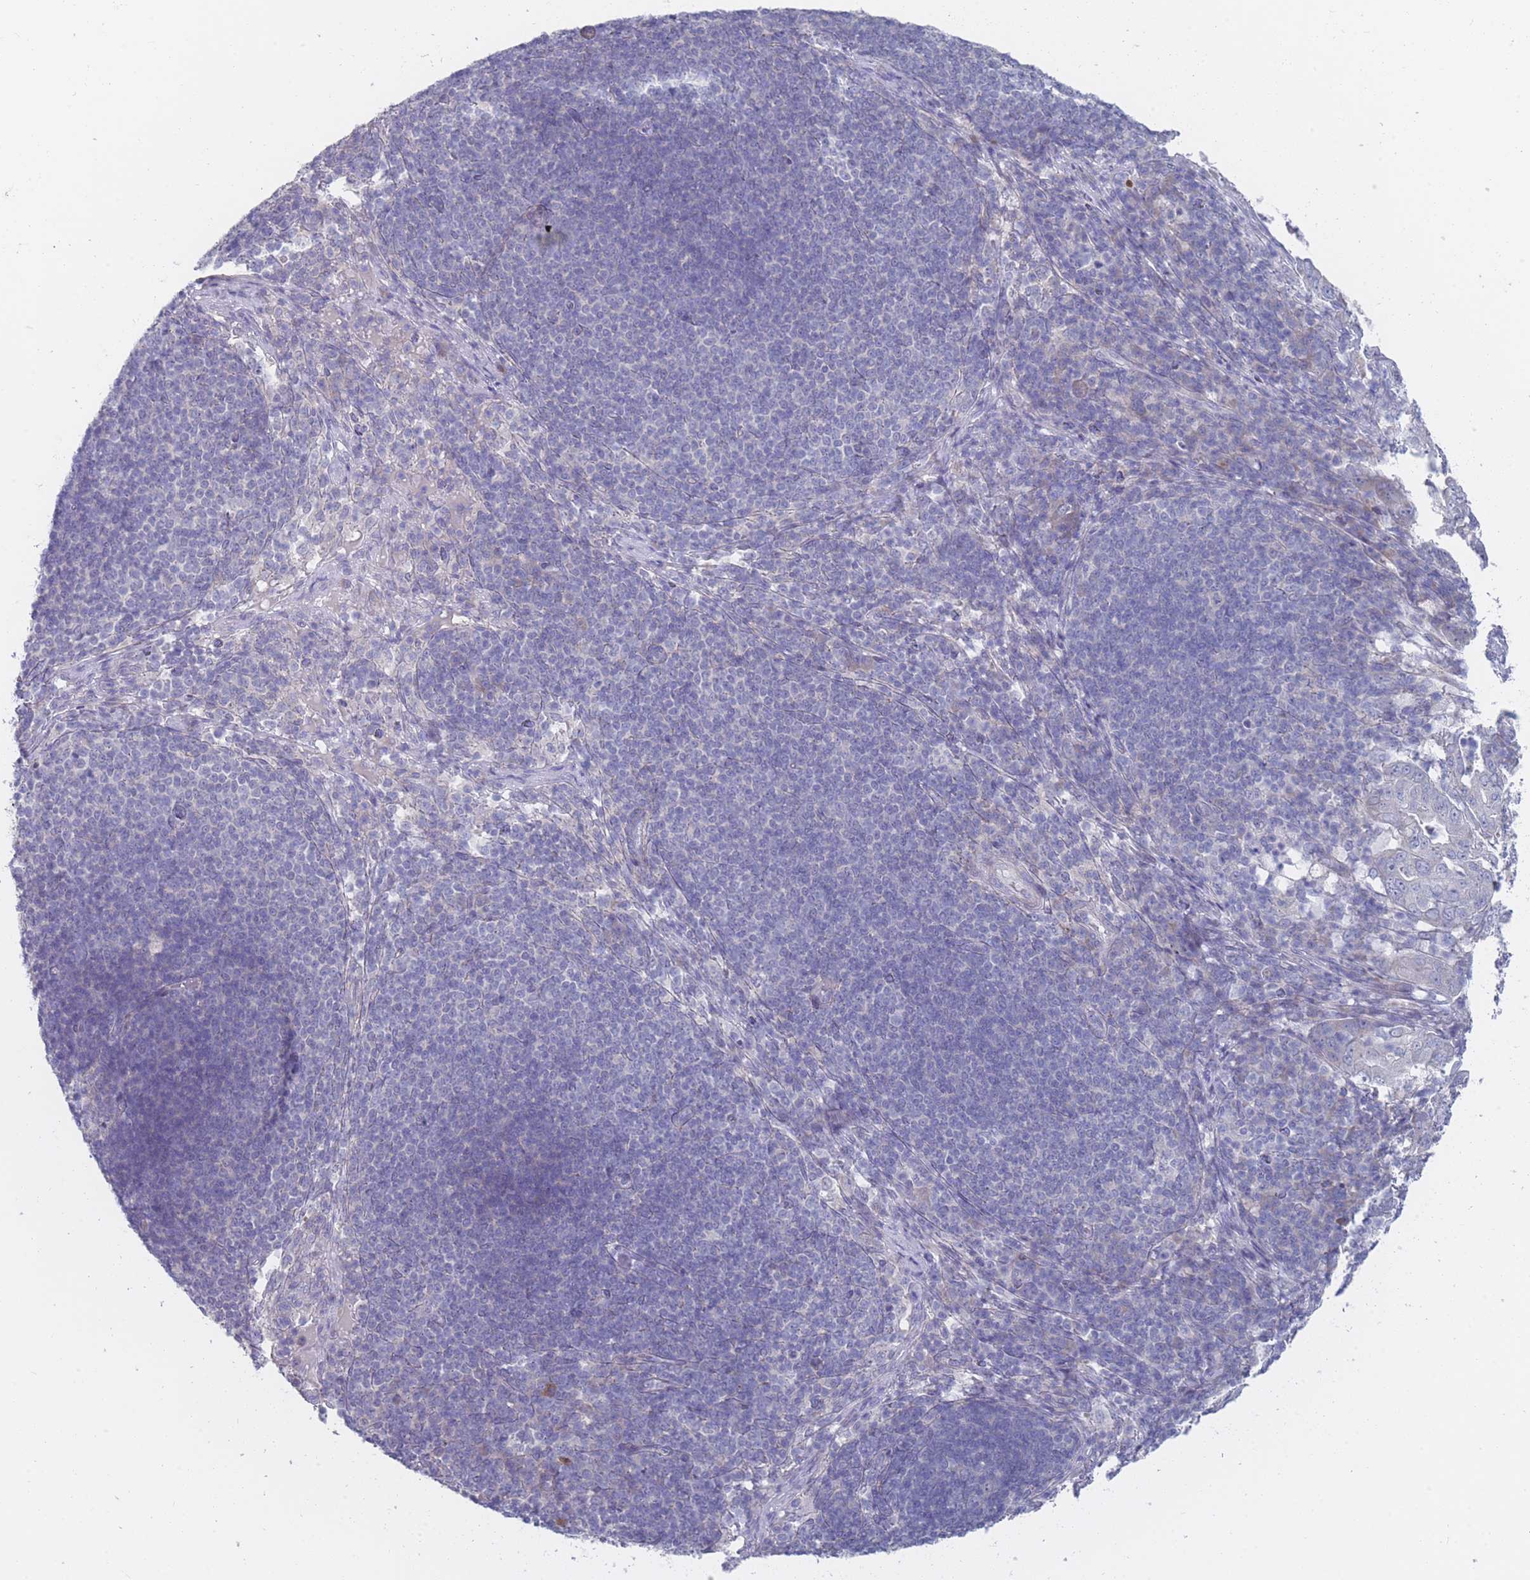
{"staining": {"intensity": "negative", "quantity": "none", "location": "none"}, "tissue": "pancreatic cancer", "cell_type": "Tumor cells", "image_type": "cancer", "snomed": [{"axis": "morphology", "description": "Normal tissue, NOS"}, {"axis": "morphology", "description": "Adenocarcinoma, NOS"}, {"axis": "topography", "description": "Lymph node"}, {"axis": "topography", "description": "Pancreas"}], "caption": "An immunohistochemistry micrograph of pancreatic cancer (adenocarcinoma) is shown. There is no staining in tumor cells of pancreatic cancer (adenocarcinoma).", "gene": "PIGU", "patient": {"sex": "female", "age": 67}}